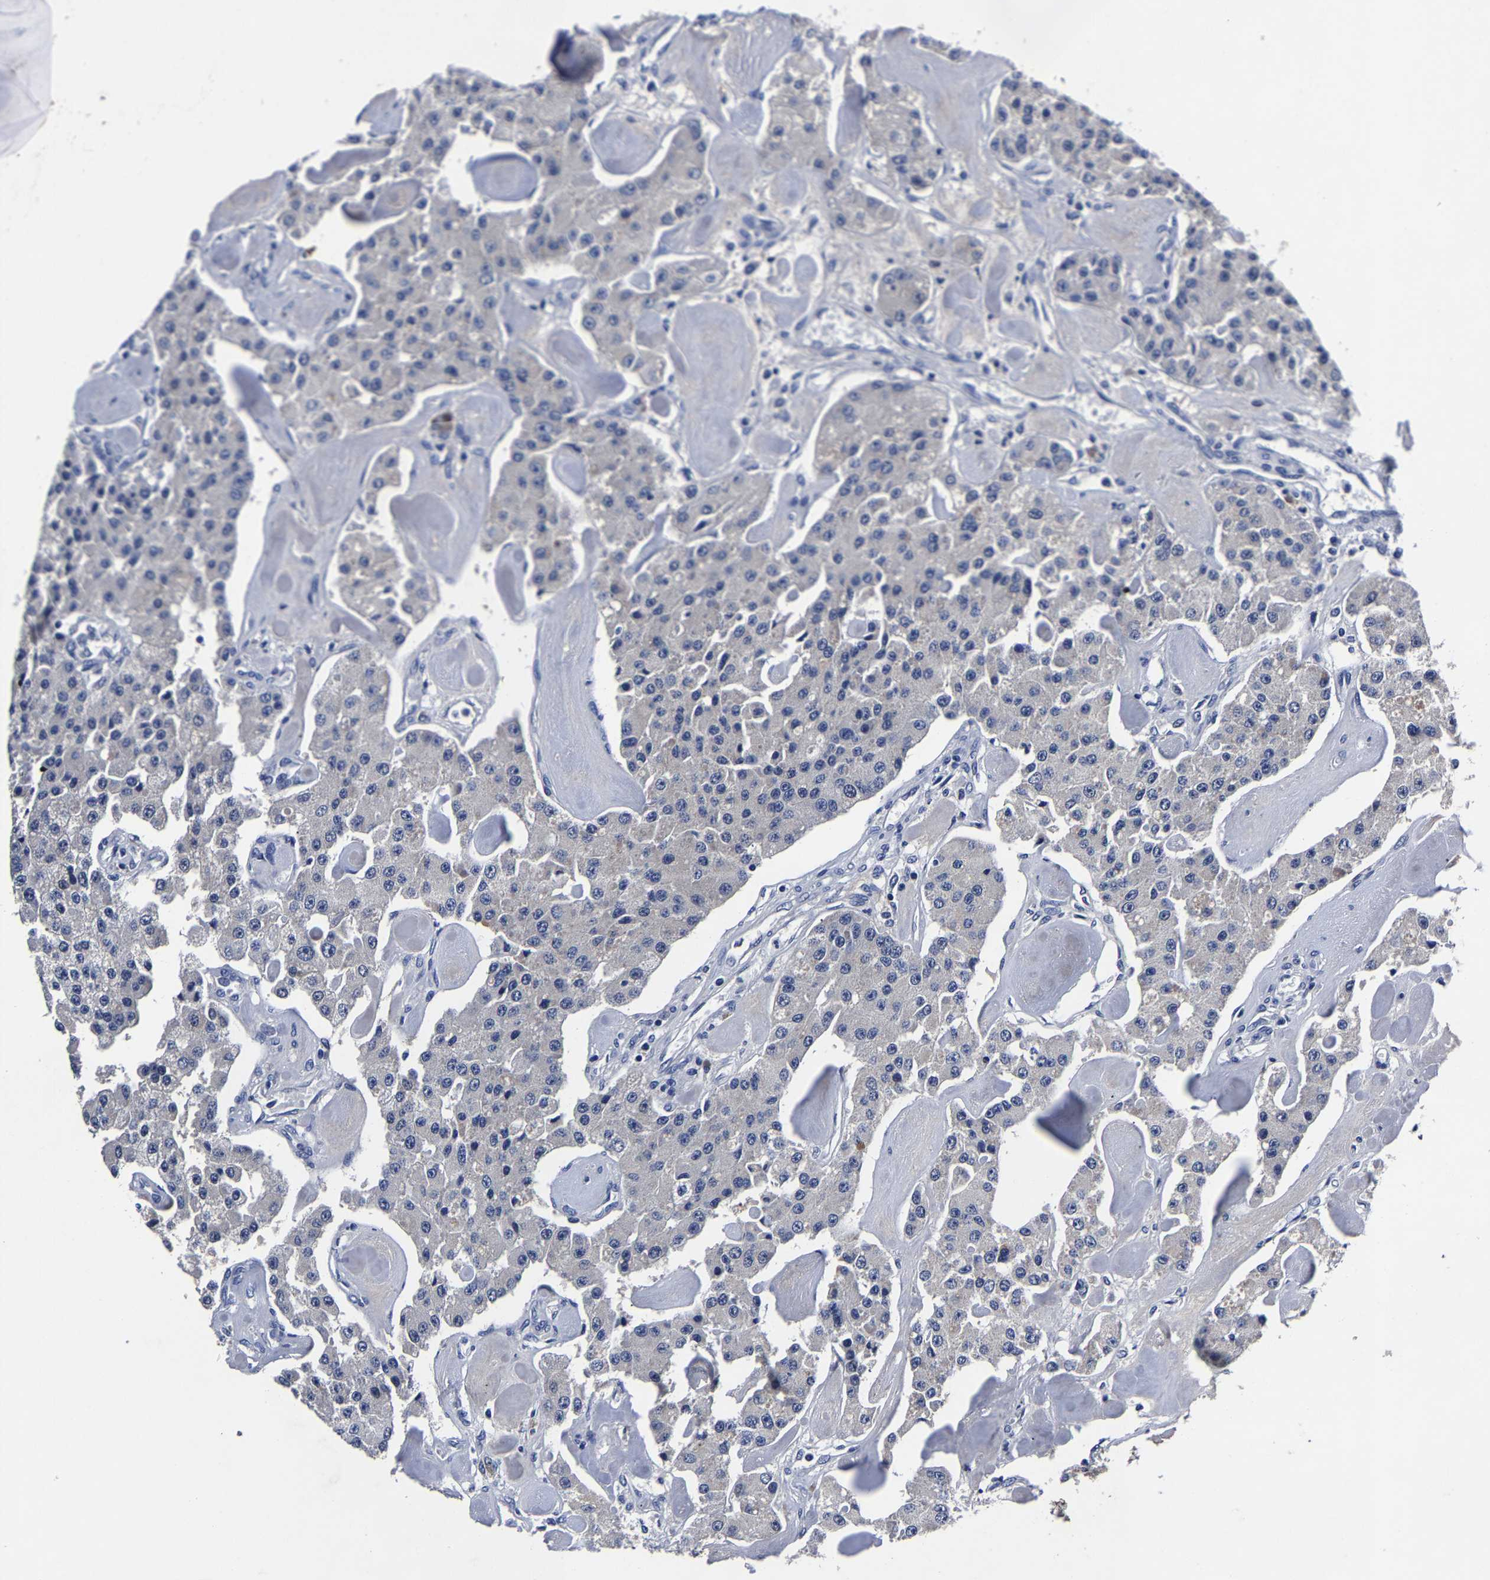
{"staining": {"intensity": "negative", "quantity": "none", "location": "none"}, "tissue": "carcinoid", "cell_type": "Tumor cells", "image_type": "cancer", "snomed": [{"axis": "morphology", "description": "Carcinoid, malignant, NOS"}, {"axis": "topography", "description": "Pancreas"}], "caption": "This is an IHC histopathology image of carcinoid (malignant). There is no expression in tumor cells.", "gene": "PSPH", "patient": {"sex": "male", "age": 41}}